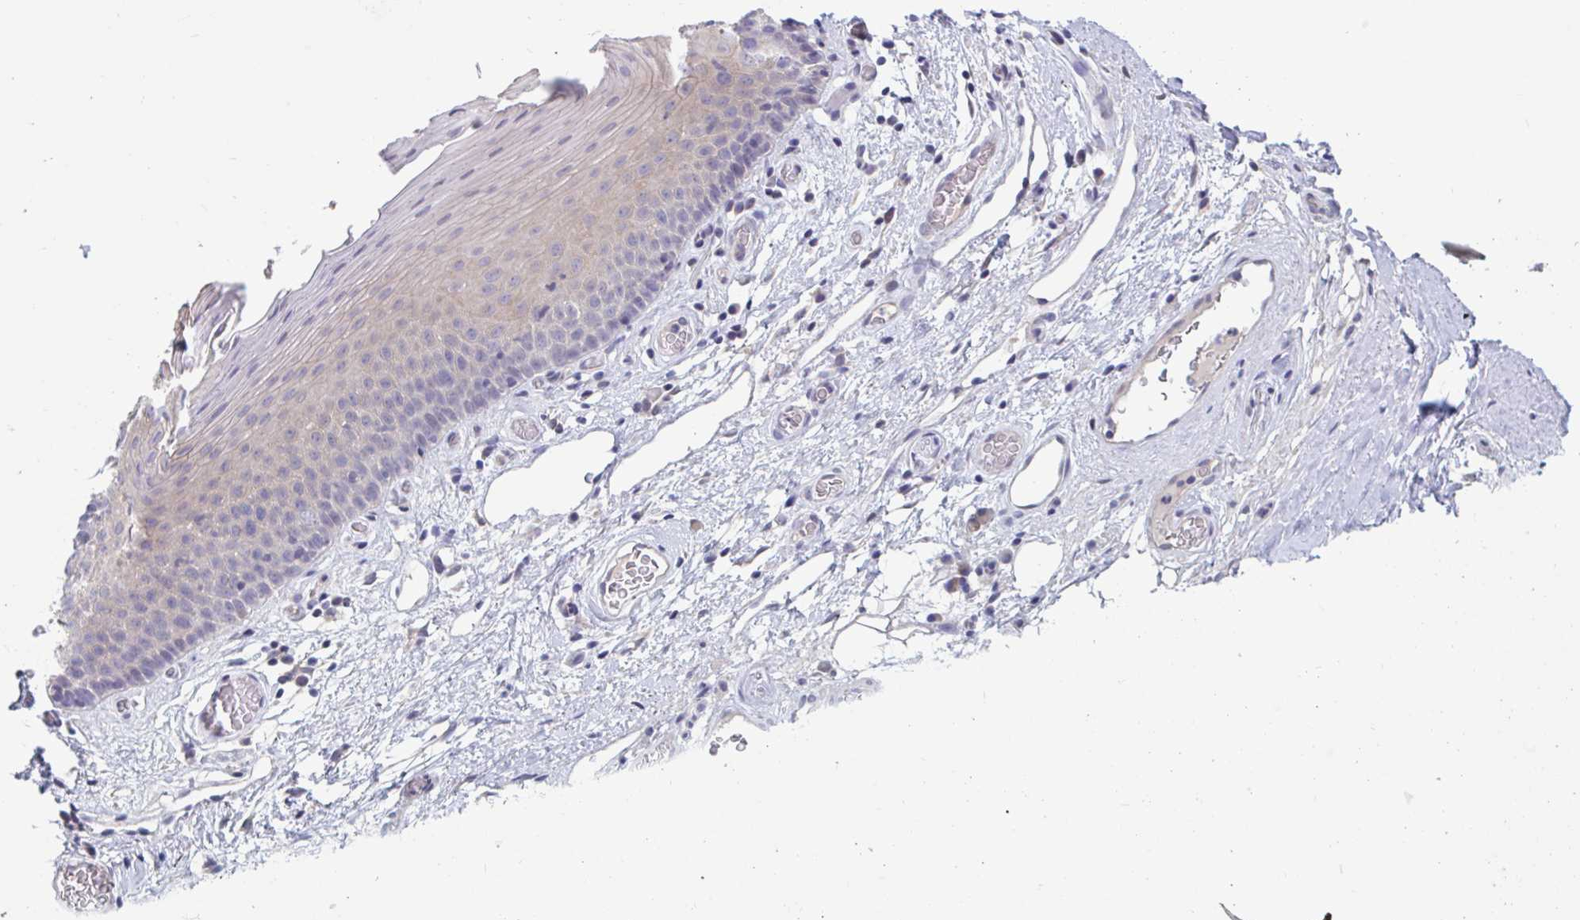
{"staining": {"intensity": "negative", "quantity": "none", "location": "none"}, "tissue": "adipose tissue", "cell_type": "Adipocytes", "image_type": "normal", "snomed": [{"axis": "morphology", "description": "Normal tissue, NOS"}, {"axis": "topography", "description": "Lymph node"}, {"axis": "topography", "description": "Cartilage tissue"}, {"axis": "topography", "description": "Nasopharynx"}], "caption": "Immunohistochemical staining of normal human adipose tissue displays no significant positivity in adipocytes. (Immunohistochemistry (ihc), brightfield microscopy, high magnification).", "gene": "UNKL", "patient": {"sex": "male", "age": 63}}